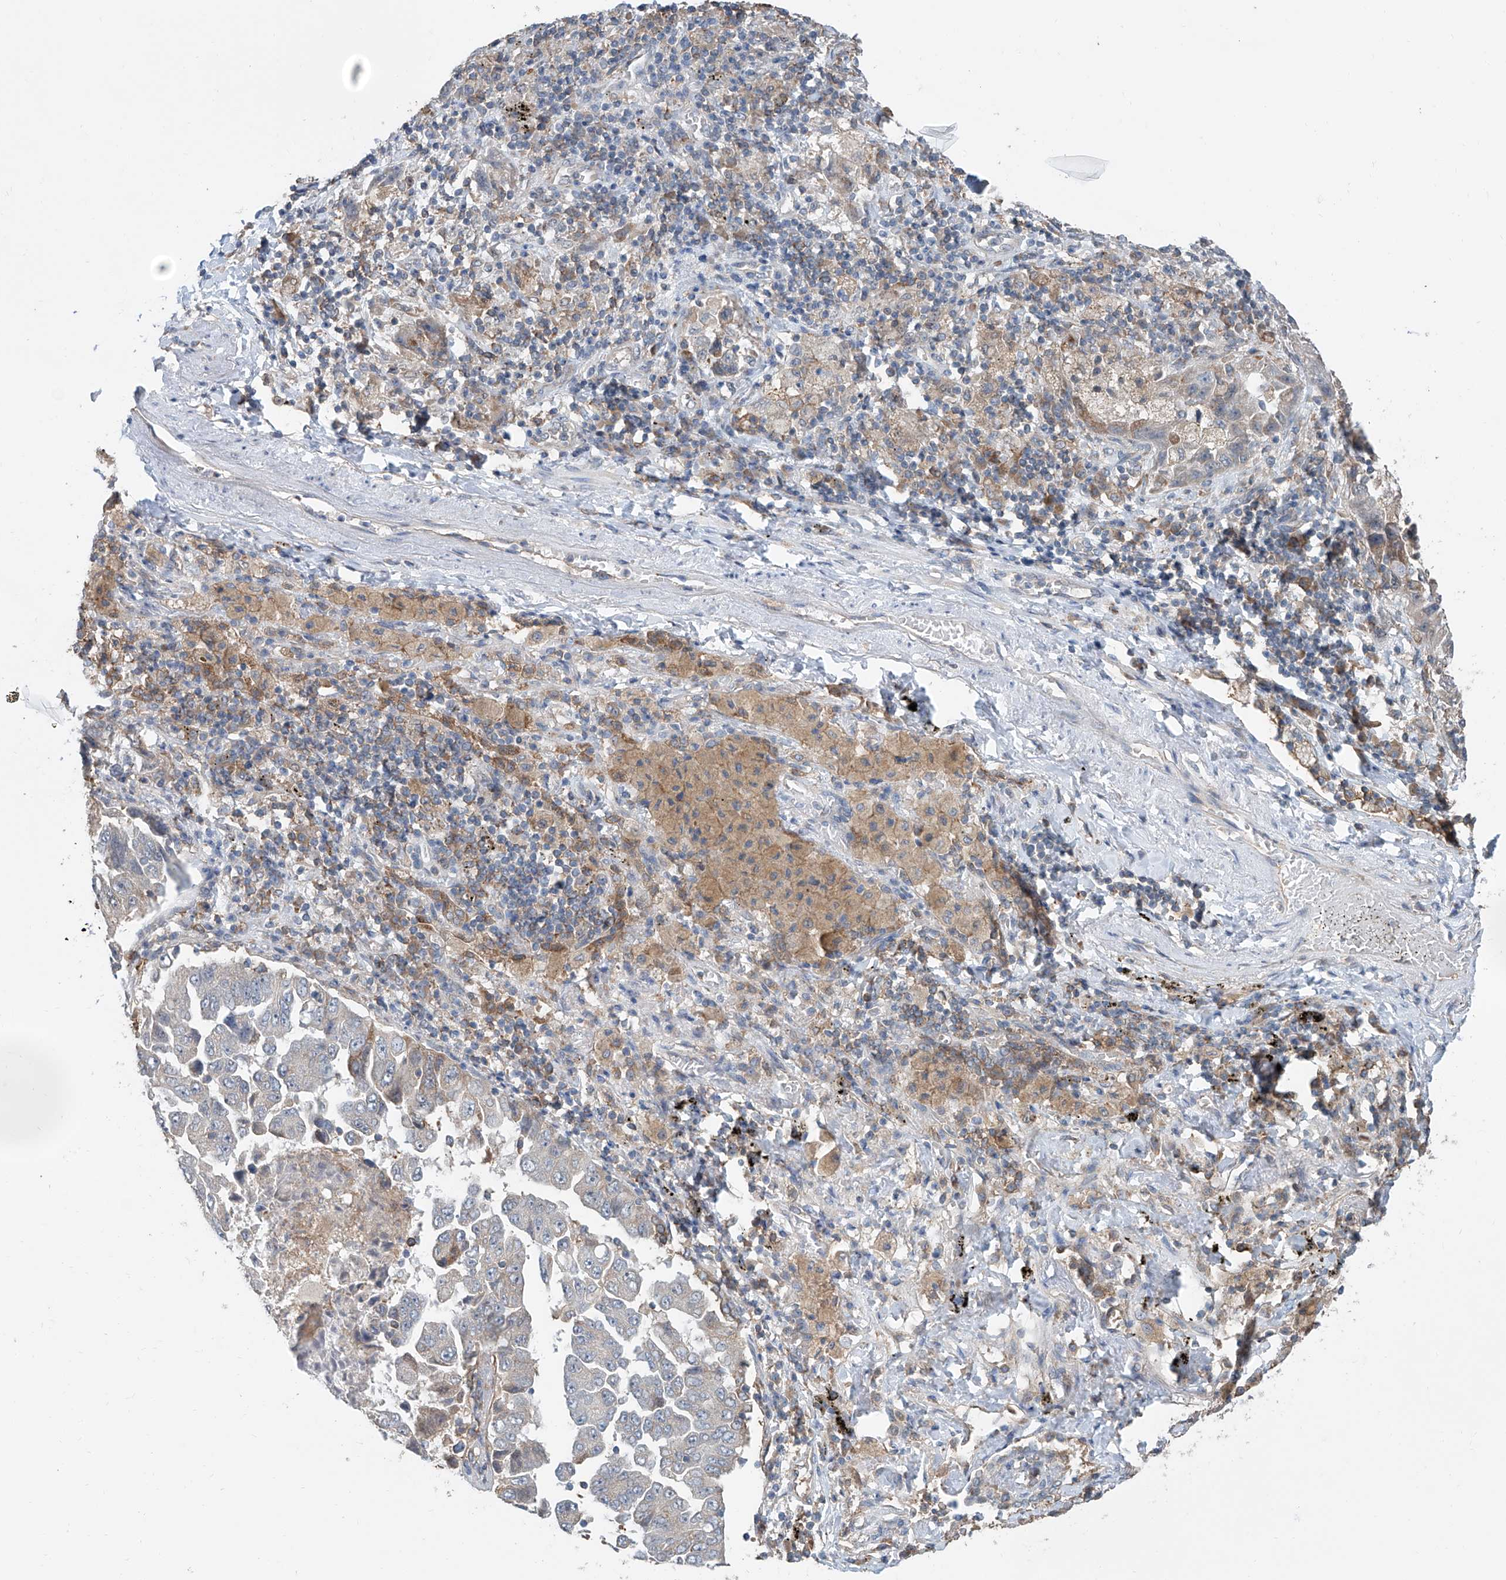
{"staining": {"intensity": "negative", "quantity": "none", "location": "none"}, "tissue": "lung cancer", "cell_type": "Tumor cells", "image_type": "cancer", "snomed": [{"axis": "morphology", "description": "Adenocarcinoma, NOS"}, {"axis": "topography", "description": "Lung"}], "caption": "The immunohistochemistry (IHC) micrograph has no significant positivity in tumor cells of adenocarcinoma (lung) tissue.", "gene": "KCNK10", "patient": {"sex": "female", "age": 51}}